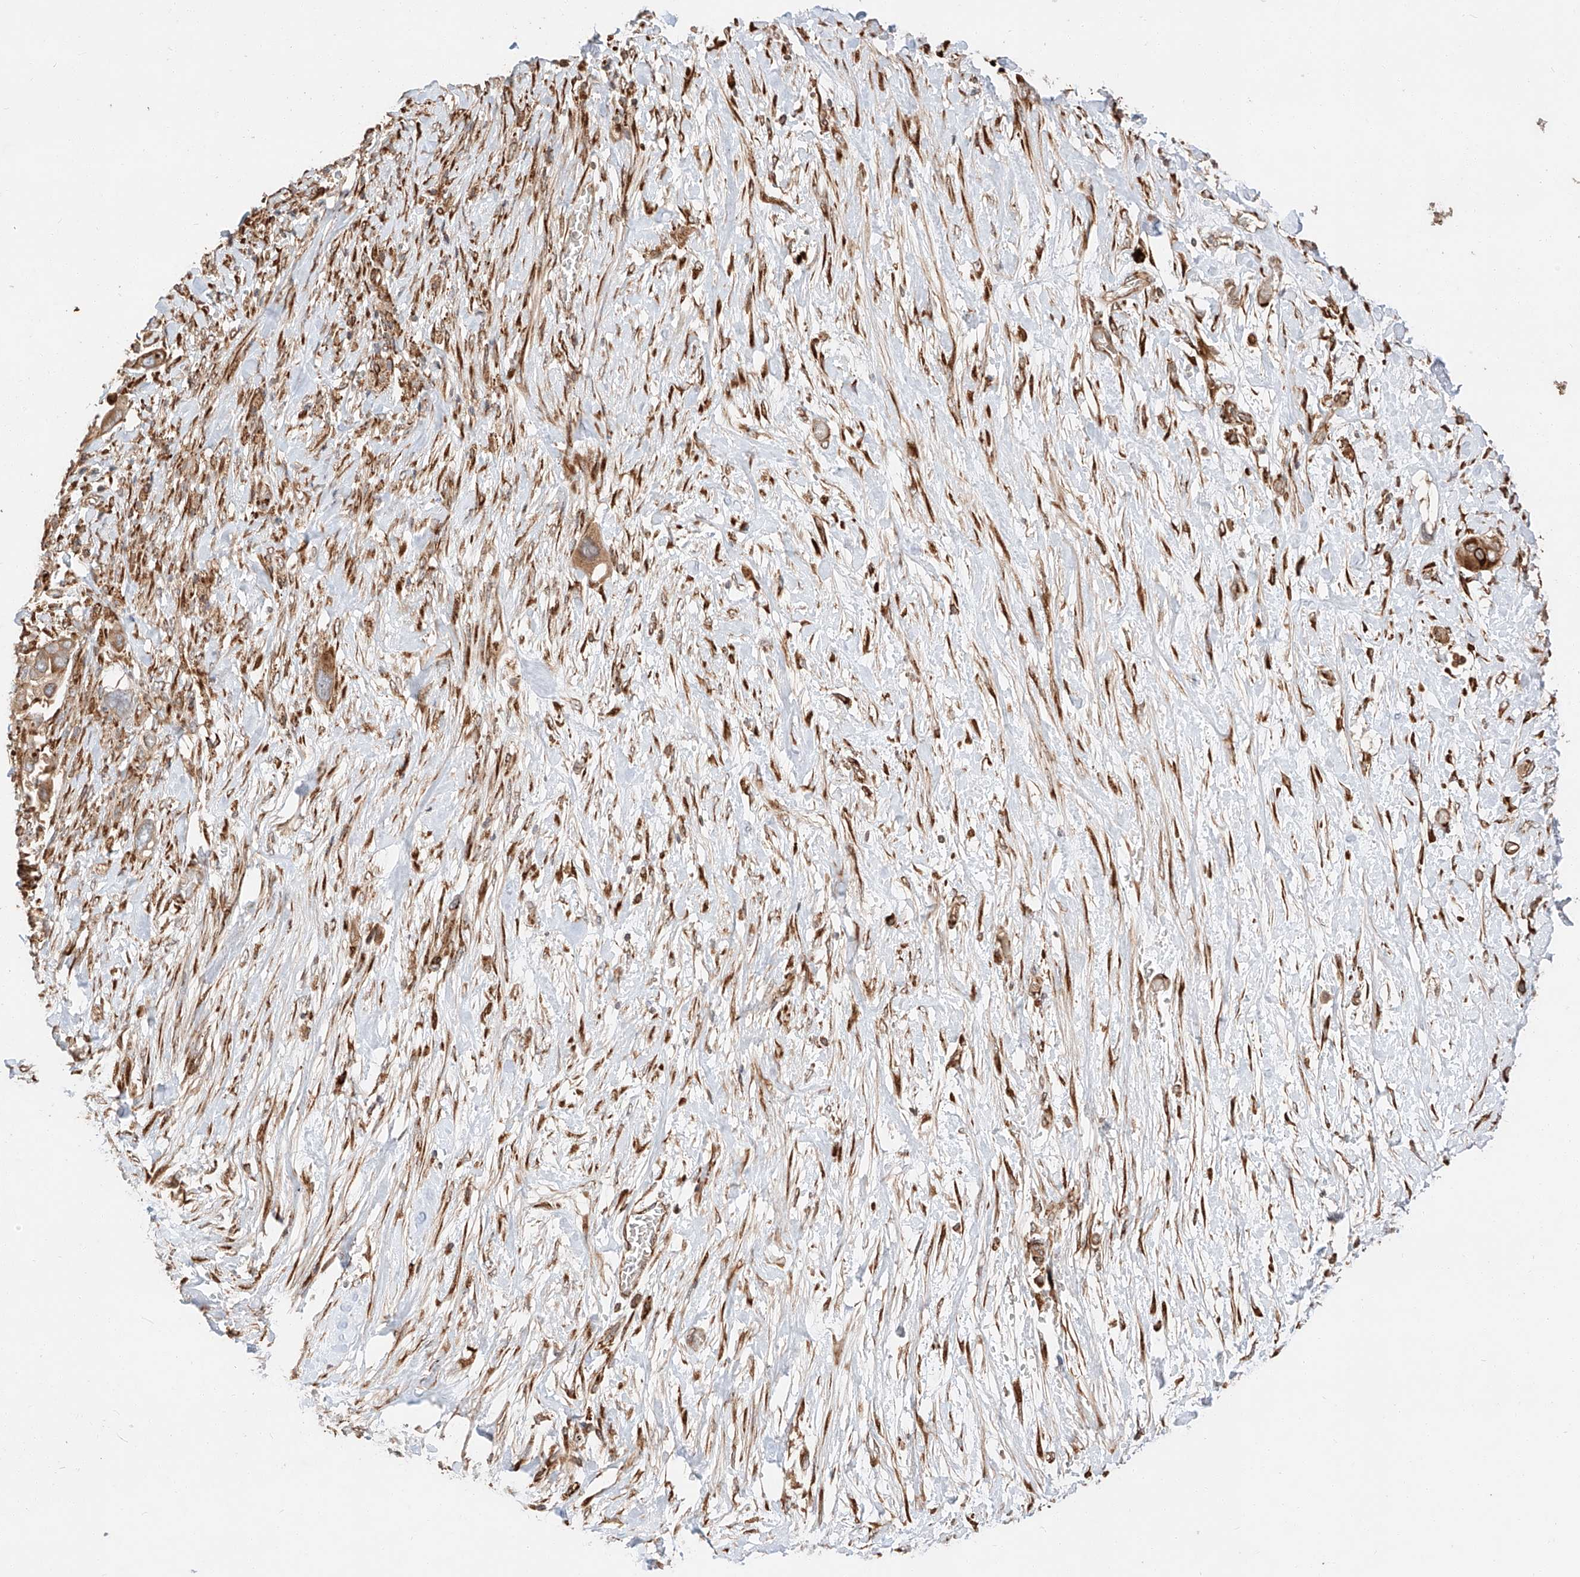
{"staining": {"intensity": "moderate", "quantity": ">75%", "location": "cytoplasmic/membranous"}, "tissue": "pancreatic cancer", "cell_type": "Tumor cells", "image_type": "cancer", "snomed": [{"axis": "morphology", "description": "Adenocarcinoma, NOS"}, {"axis": "topography", "description": "Pancreas"}], "caption": "High-power microscopy captured an IHC histopathology image of pancreatic cancer, revealing moderate cytoplasmic/membranous staining in approximately >75% of tumor cells.", "gene": "ZNF84", "patient": {"sex": "male", "age": 68}}